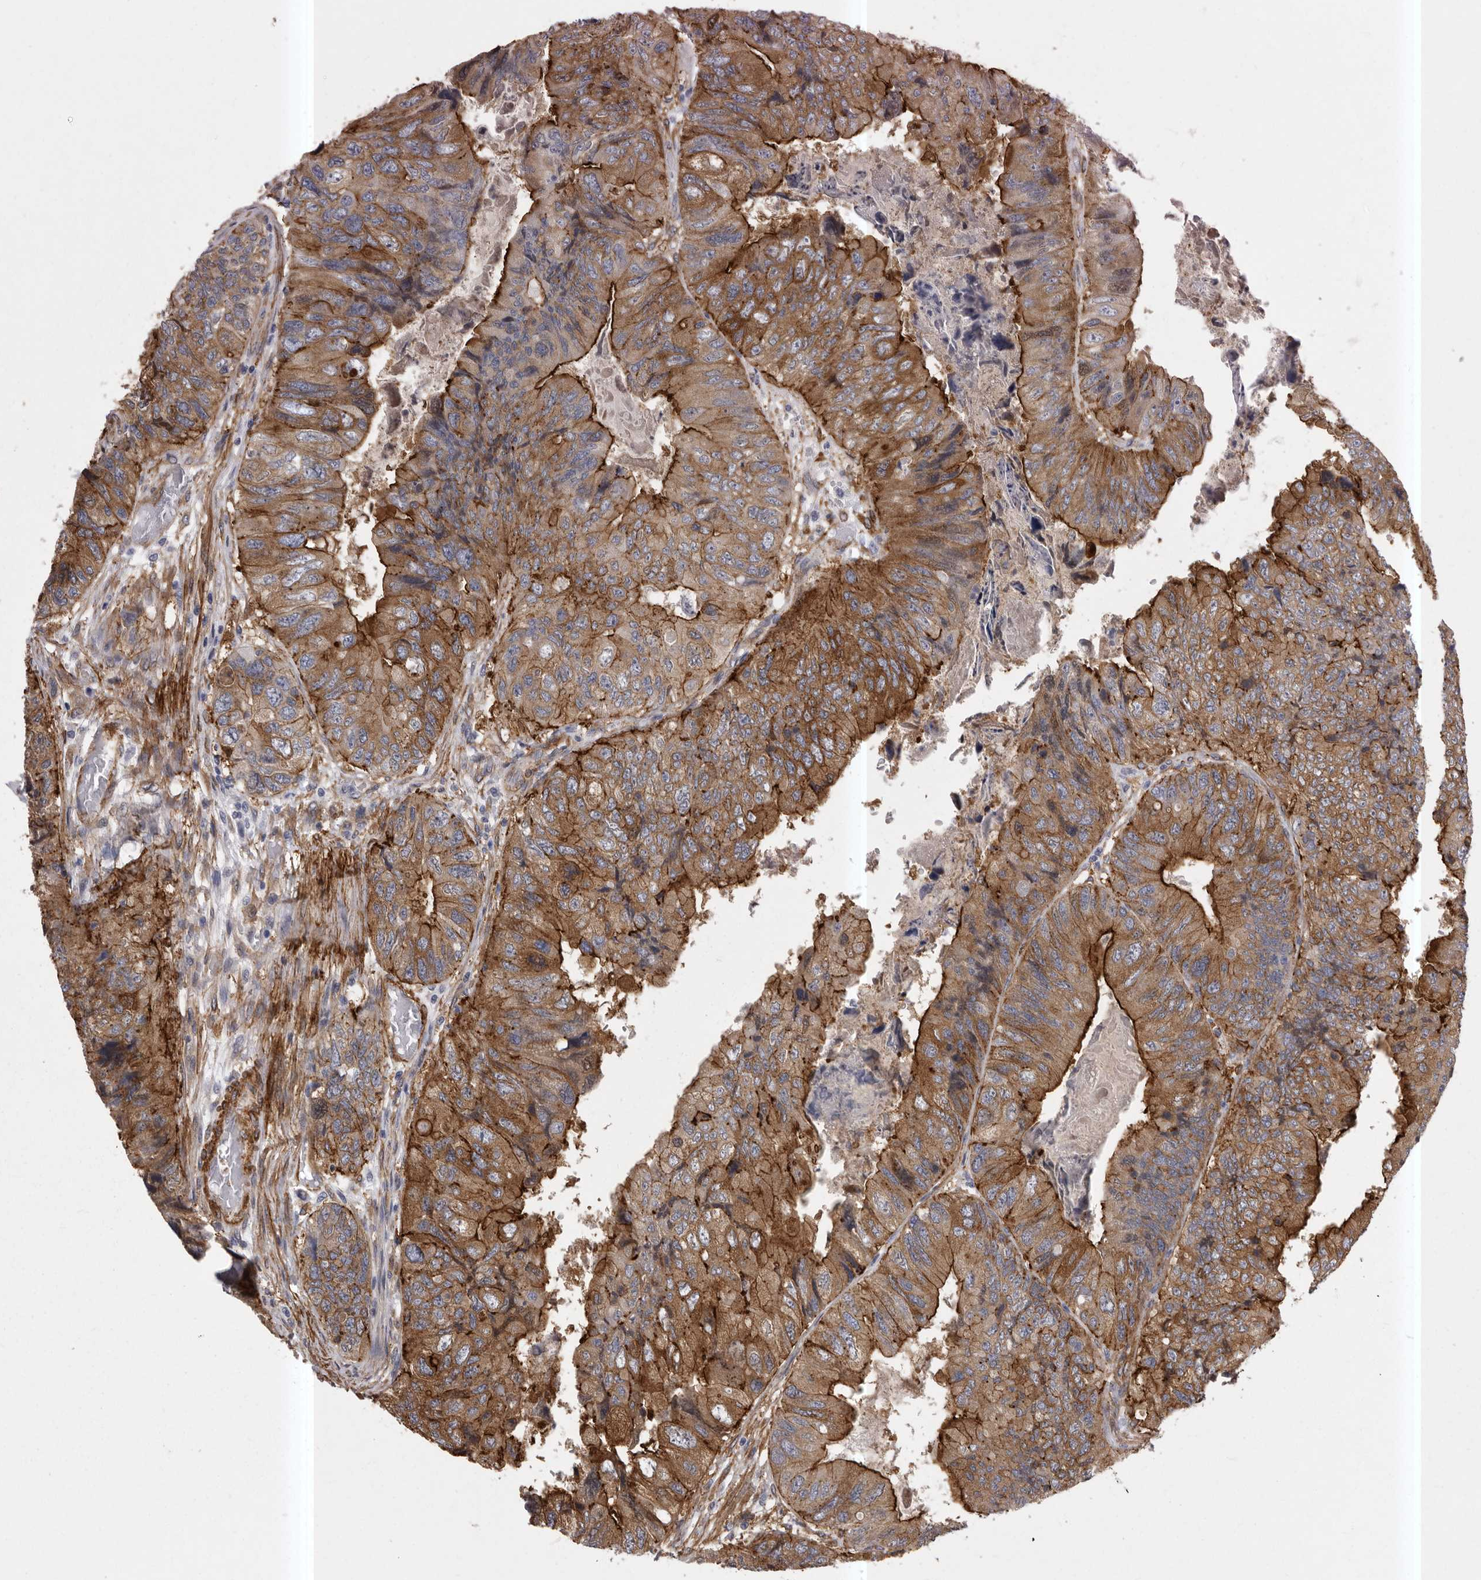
{"staining": {"intensity": "strong", "quantity": "25%-75%", "location": "cytoplasmic/membranous"}, "tissue": "colorectal cancer", "cell_type": "Tumor cells", "image_type": "cancer", "snomed": [{"axis": "morphology", "description": "Adenocarcinoma, NOS"}, {"axis": "topography", "description": "Rectum"}], "caption": "Adenocarcinoma (colorectal) tissue exhibits strong cytoplasmic/membranous expression in approximately 25%-75% of tumor cells, visualized by immunohistochemistry.", "gene": "ENAH", "patient": {"sex": "male", "age": 63}}